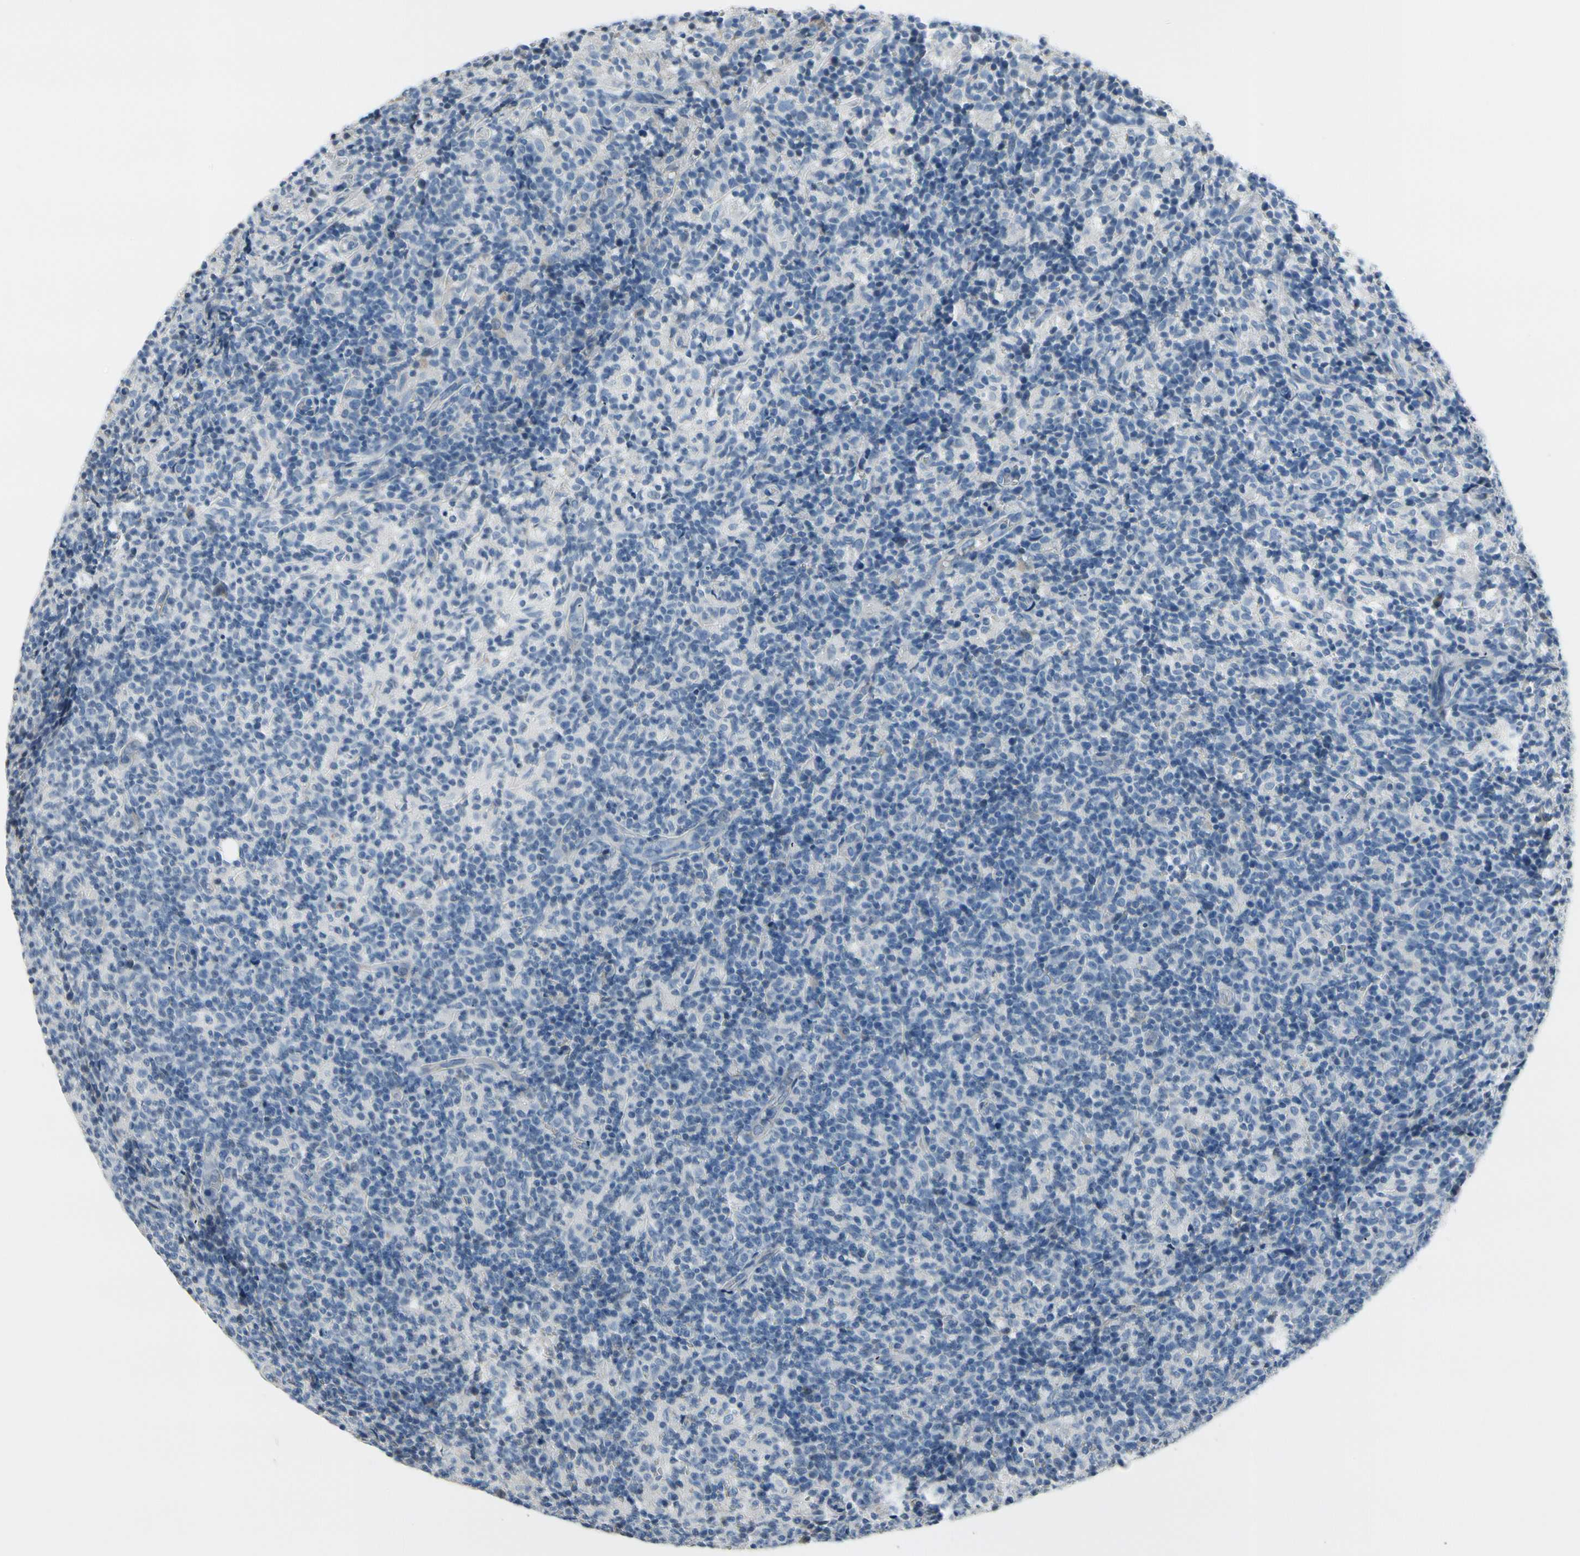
{"staining": {"intensity": "negative", "quantity": "none", "location": "none"}, "tissue": "lymph node", "cell_type": "Germinal center cells", "image_type": "normal", "snomed": [{"axis": "morphology", "description": "Normal tissue, NOS"}, {"axis": "morphology", "description": "Inflammation, NOS"}, {"axis": "topography", "description": "Lymph node"}], "caption": "Germinal center cells are negative for brown protein staining in unremarkable lymph node. (Immunohistochemistry (ihc), brightfield microscopy, high magnification).", "gene": "MUC5B", "patient": {"sex": "male", "age": 55}}